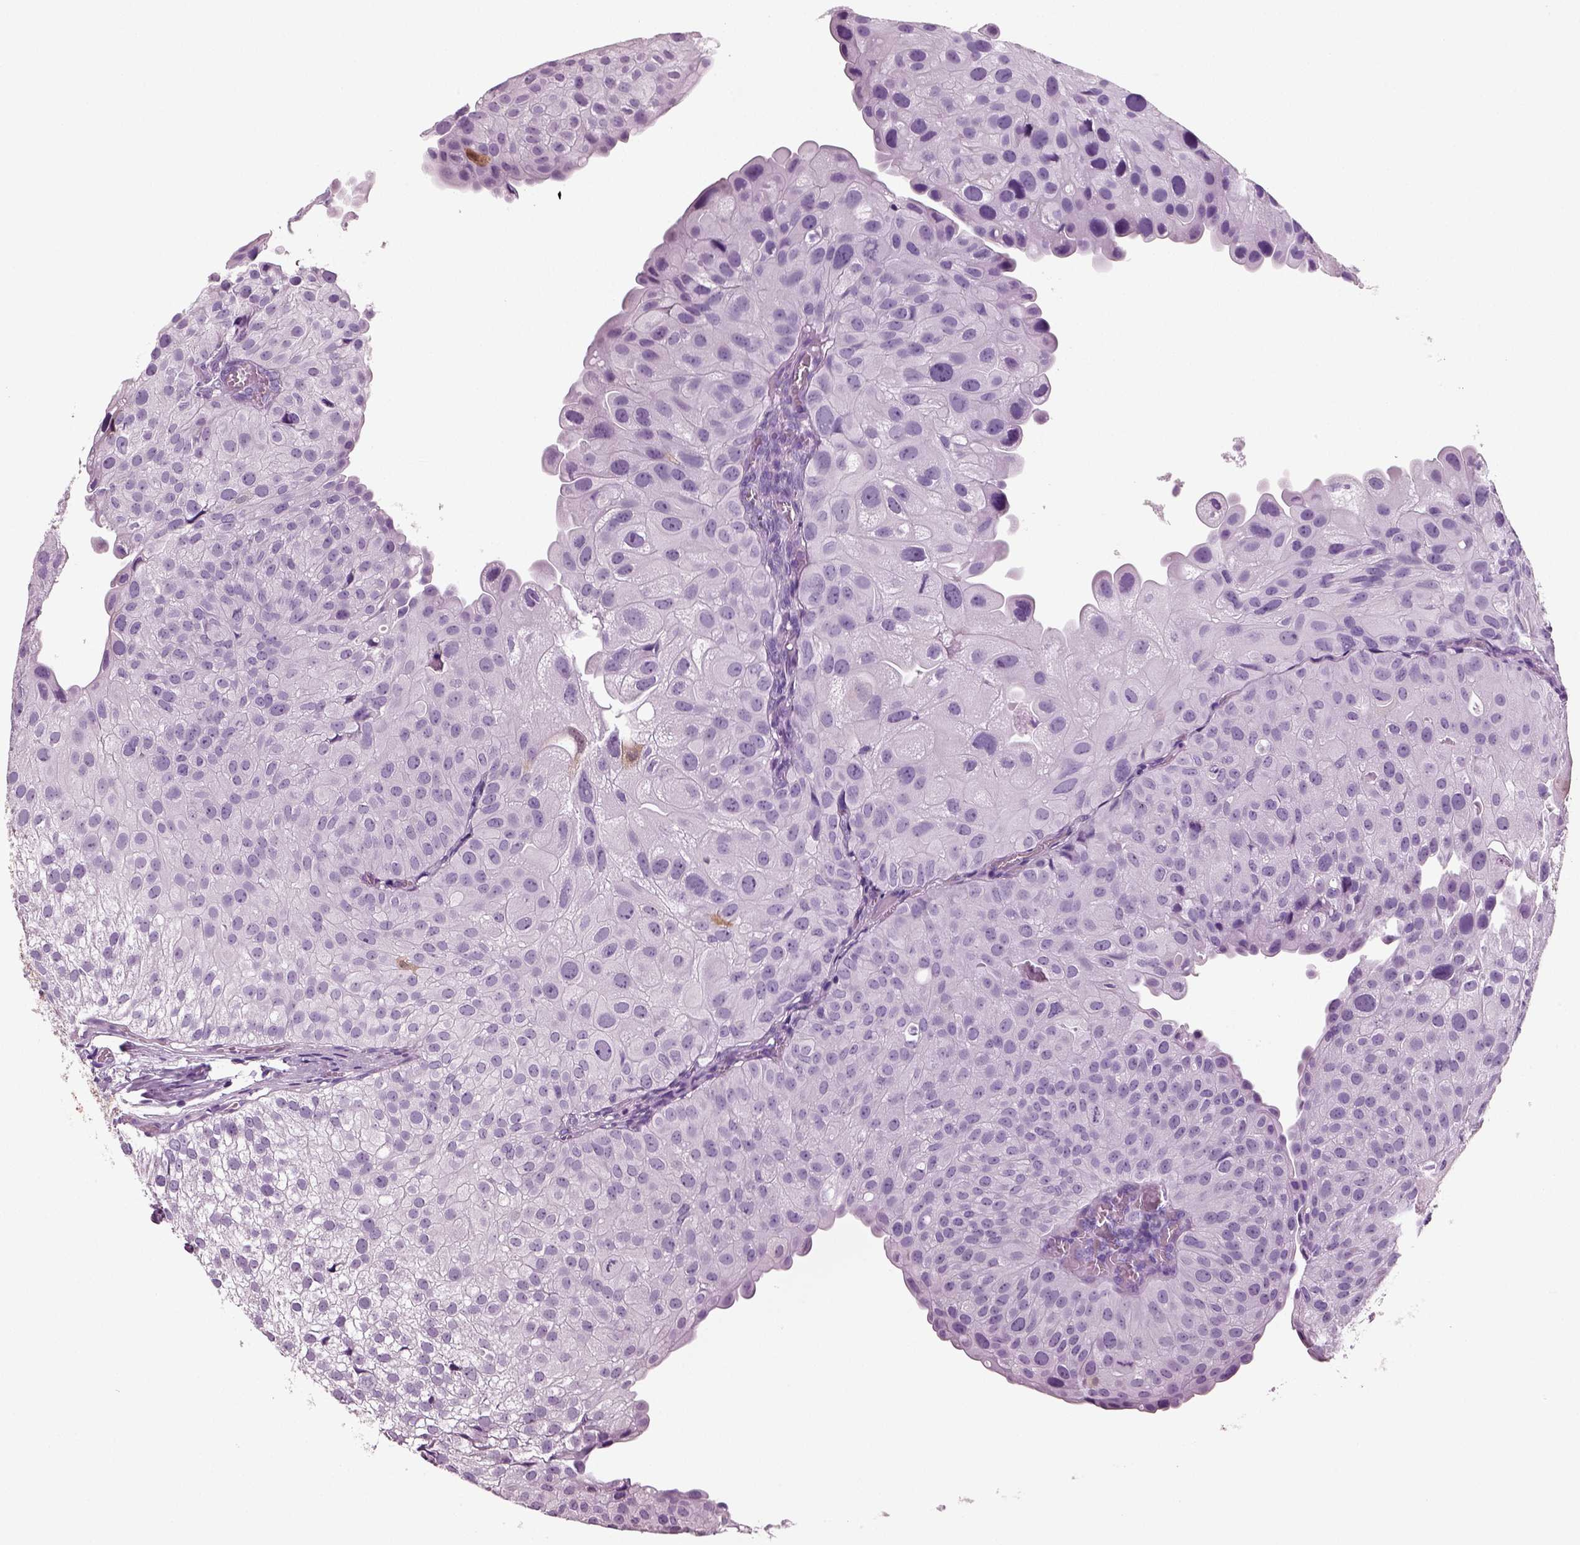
{"staining": {"intensity": "negative", "quantity": "none", "location": "none"}, "tissue": "urothelial cancer", "cell_type": "Tumor cells", "image_type": "cancer", "snomed": [{"axis": "morphology", "description": "Urothelial carcinoma, Low grade"}, {"axis": "topography", "description": "Urinary bladder"}], "caption": "Urothelial carcinoma (low-grade) stained for a protein using immunohistochemistry (IHC) reveals no staining tumor cells.", "gene": "CRABP1", "patient": {"sex": "female", "age": 78}}